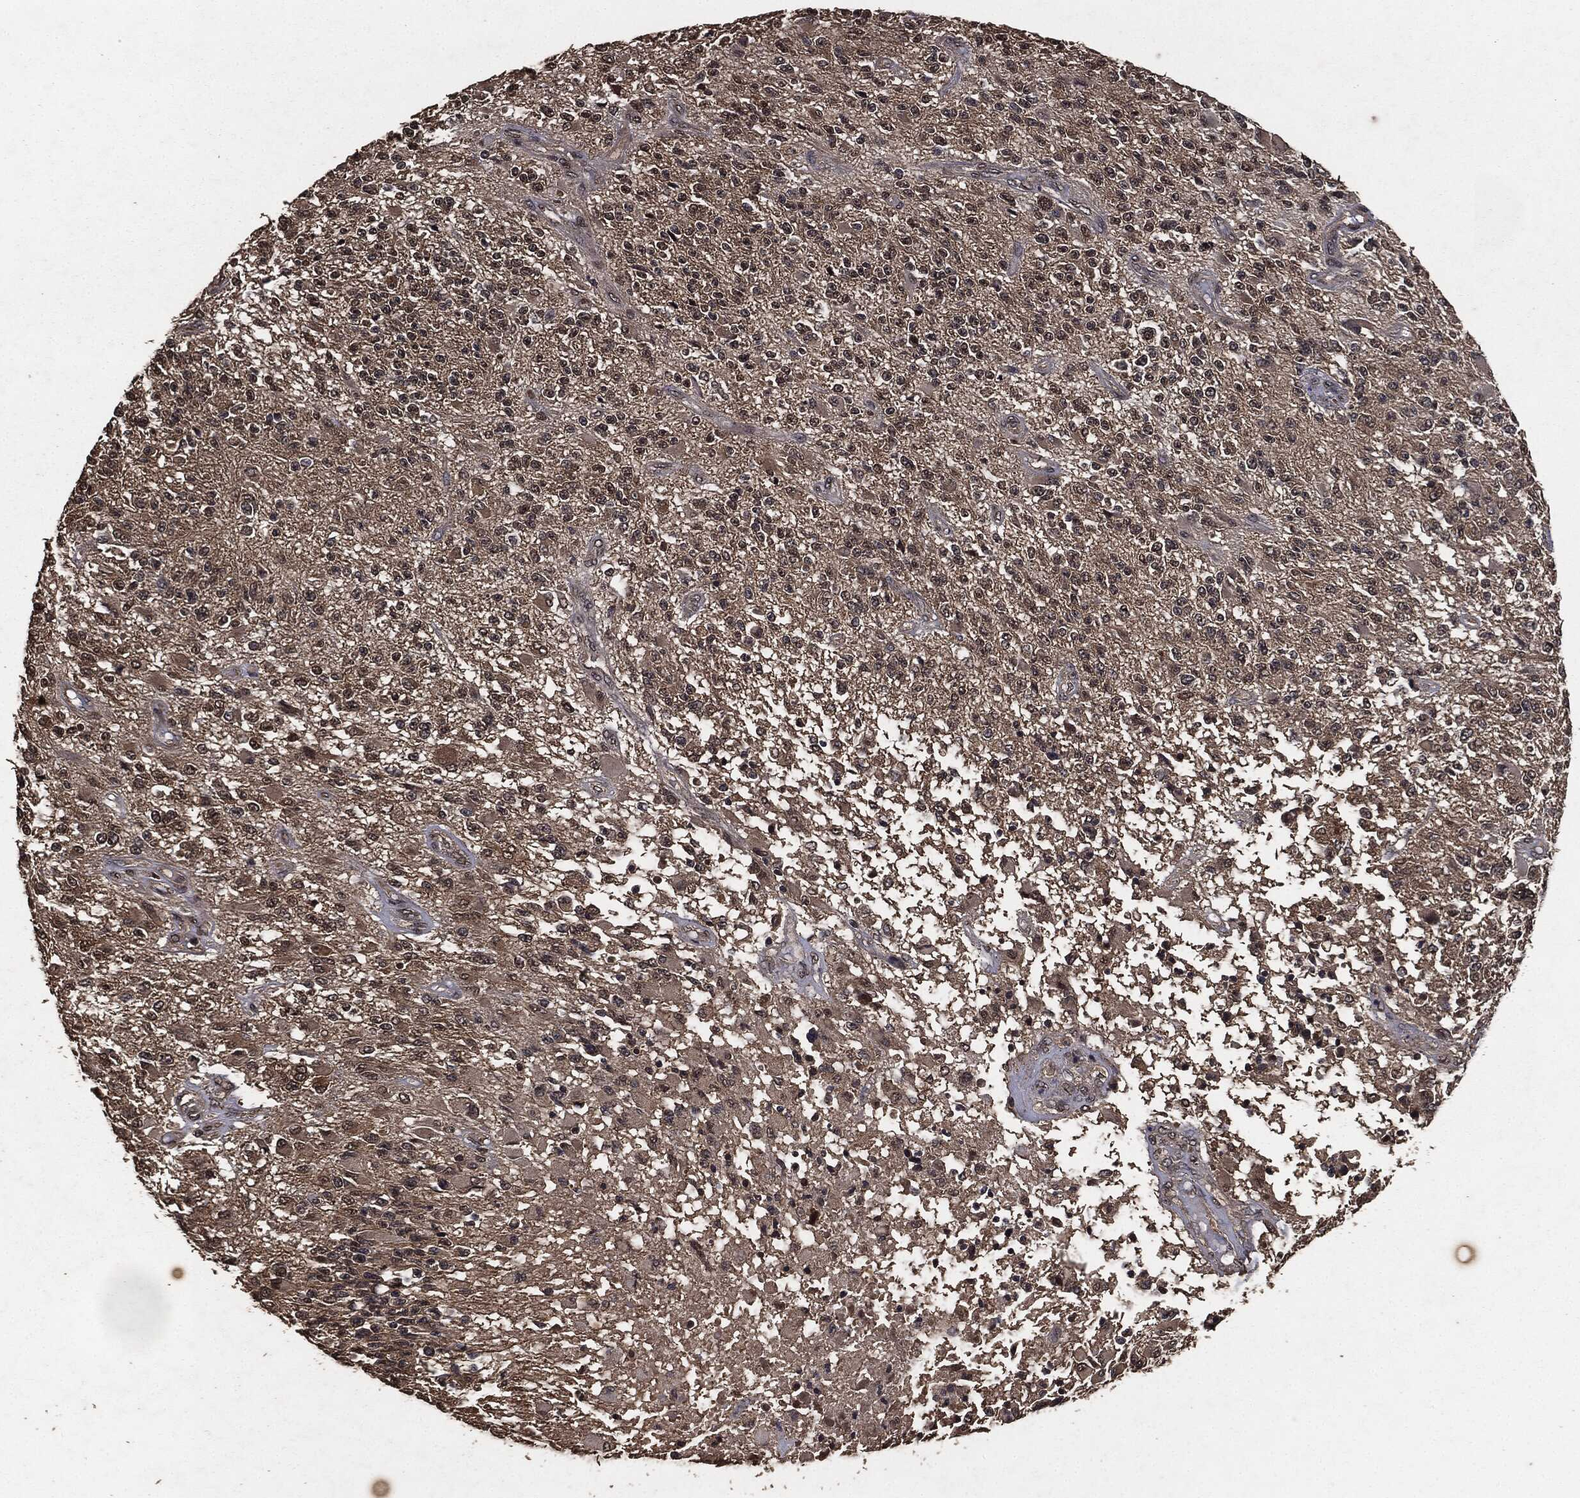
{"staining": {"intensity": "weak", "quantity": "<25%", "location": "cytoplasmic/membranous"}, "tissue": "glioma", "cell_type": "Tumor cells", "image_type": "cancer", "snomed": [{"axis": "morphology", "description": "Glioma, malignant, High grade"}, {"axis": "topography", "description": "Brain"}], "caption": "Immunohistochemistry (IHC) of human malignant glioma (high-grade) shows no expression in tumor cells.", "gene": "AKT1S1", "patient": {"sex": "female", "age": 63}}